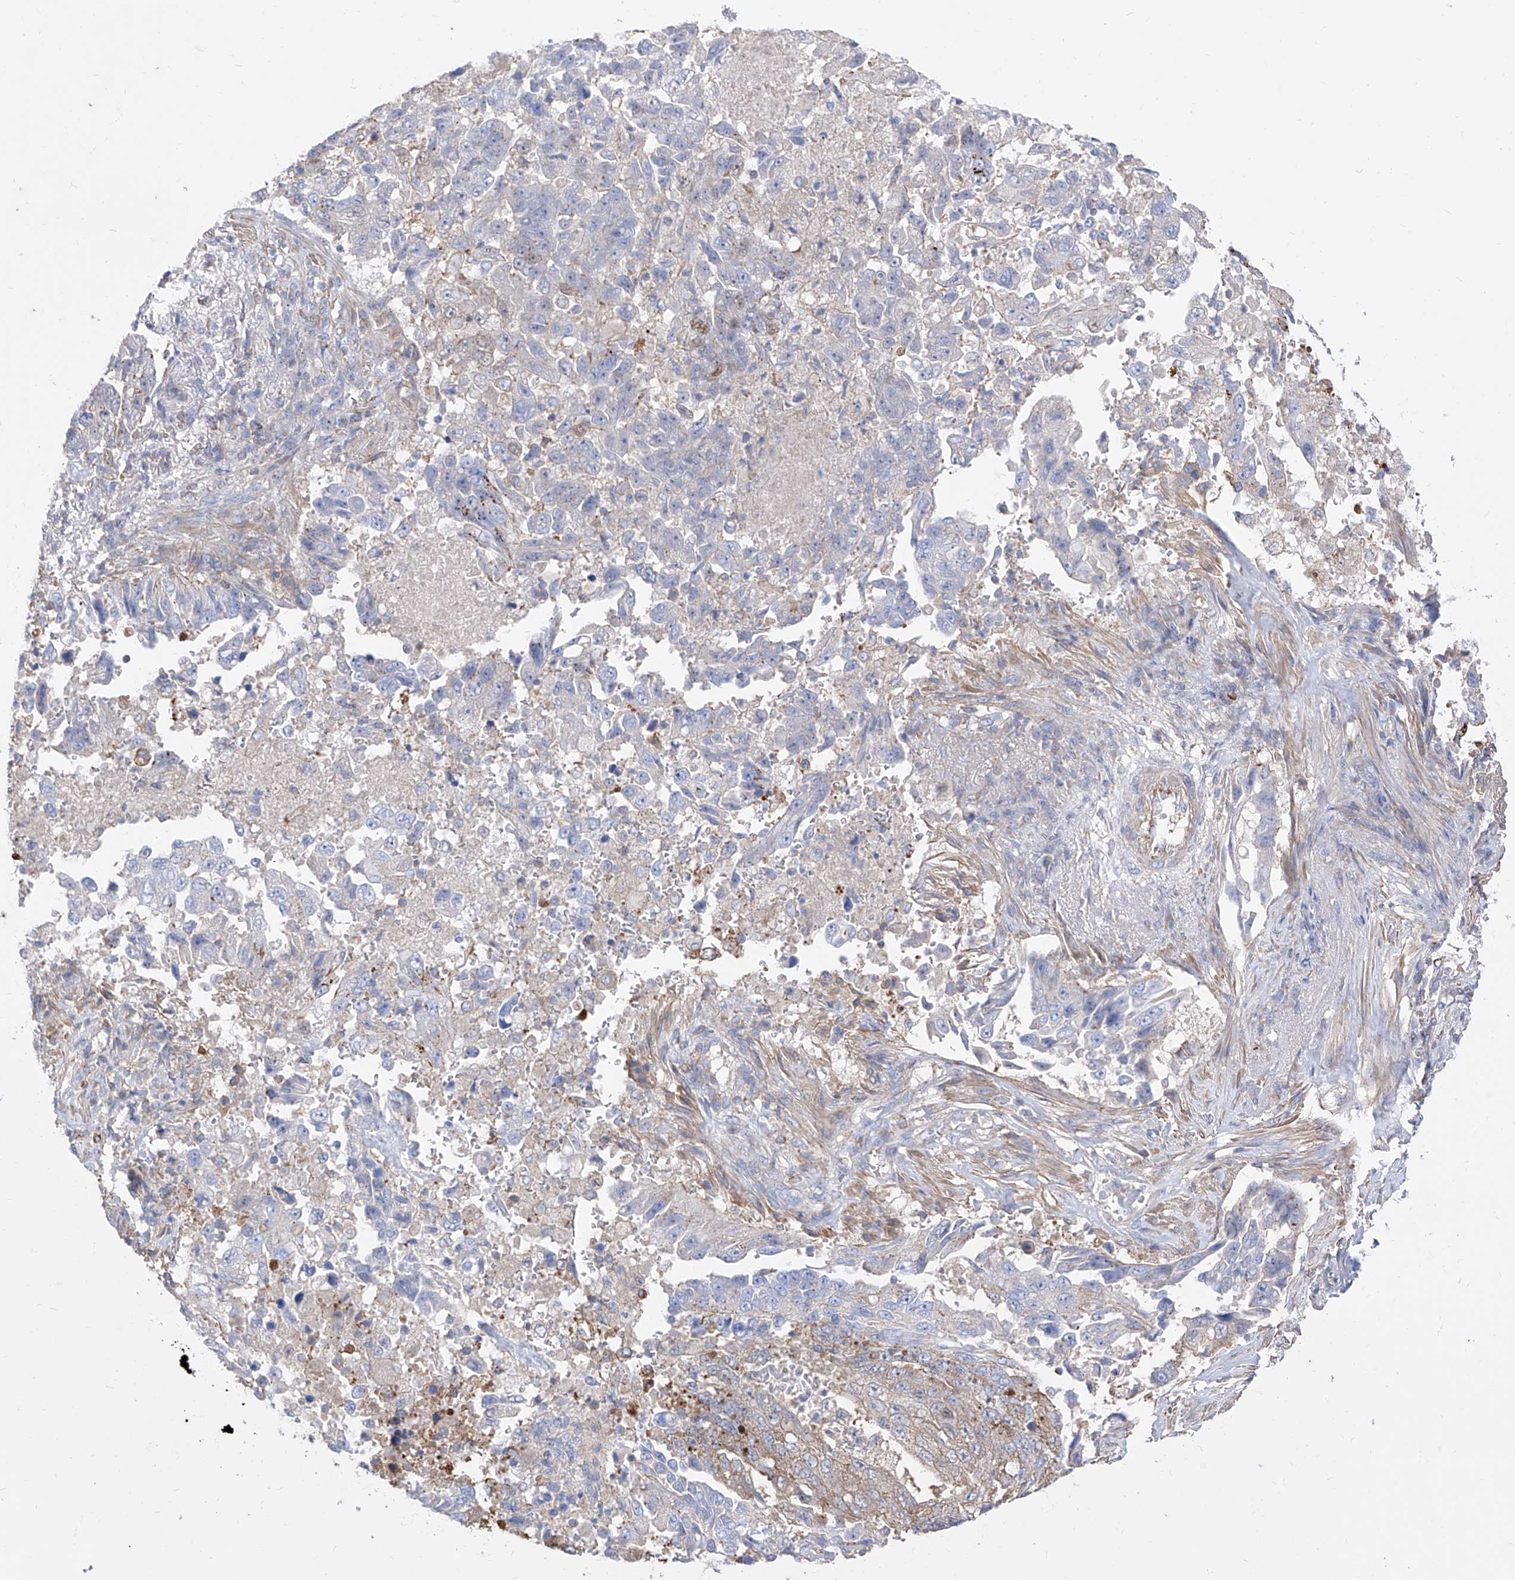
{"staining": {"intensity": "negative", "quantity": "none", "location": "none"}, "tissue": "lung cancer", "cell_type": "Tumor cells", "image_type": "cancer", "snomed": [{"axis": "morphology", "description": "Adenocarcinoma, NOS"}, {"axis": "topography", "description": "Lung"}], "caption": "The micrograph reveals no staining of tumor cells in lung cancer. (Stains: DAB immunohistochemistry with hematoxylin counter stain, Microscopy: brightfield microscopy at high magnification).", "gene": "C1orf74", "patient": {"sex": "female", "age": 51}}